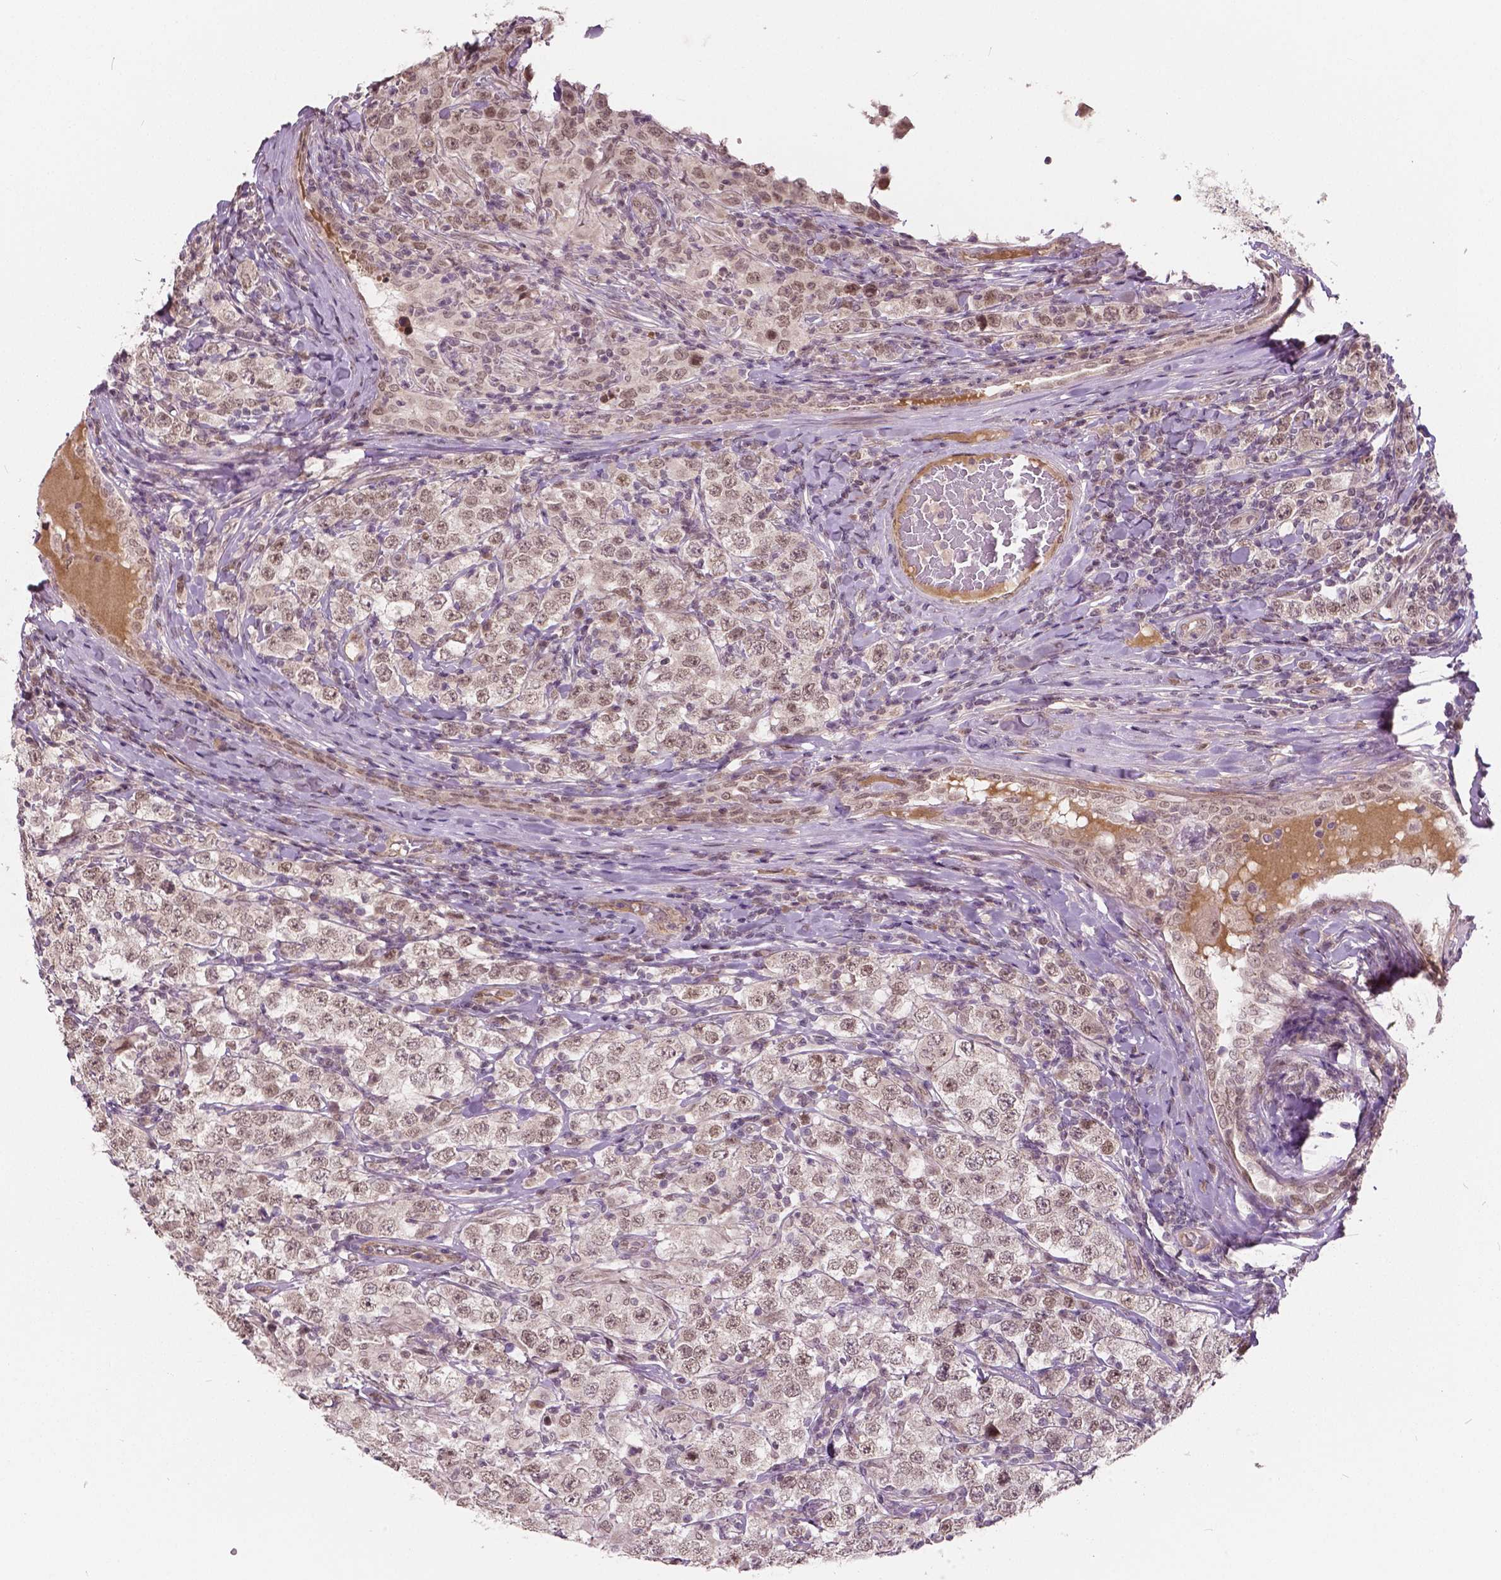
{"staining": {"intensity": "weak", "quantity": ">75%", "location": "nuclear"}, "tissue": "testis cancer", "cell_type": "Tumor cells", "image_type": "cancer", "snomed": [{"axis": "morphology", "description": "Seminoma, NOS"}, {"axis": "morphology", "description": "Carcinoma, Embryonal, NOS"}, {"axis": "topography", "description": "Testis"}], "caption": "DAB immunohistochemical staining of testis cancer (seminoma) demonstrates weak nuclear protein expression in approximately >75% of tumor cells.", "gene": "HMBOX1", "patient": {"sex": "male", "age": 41}}